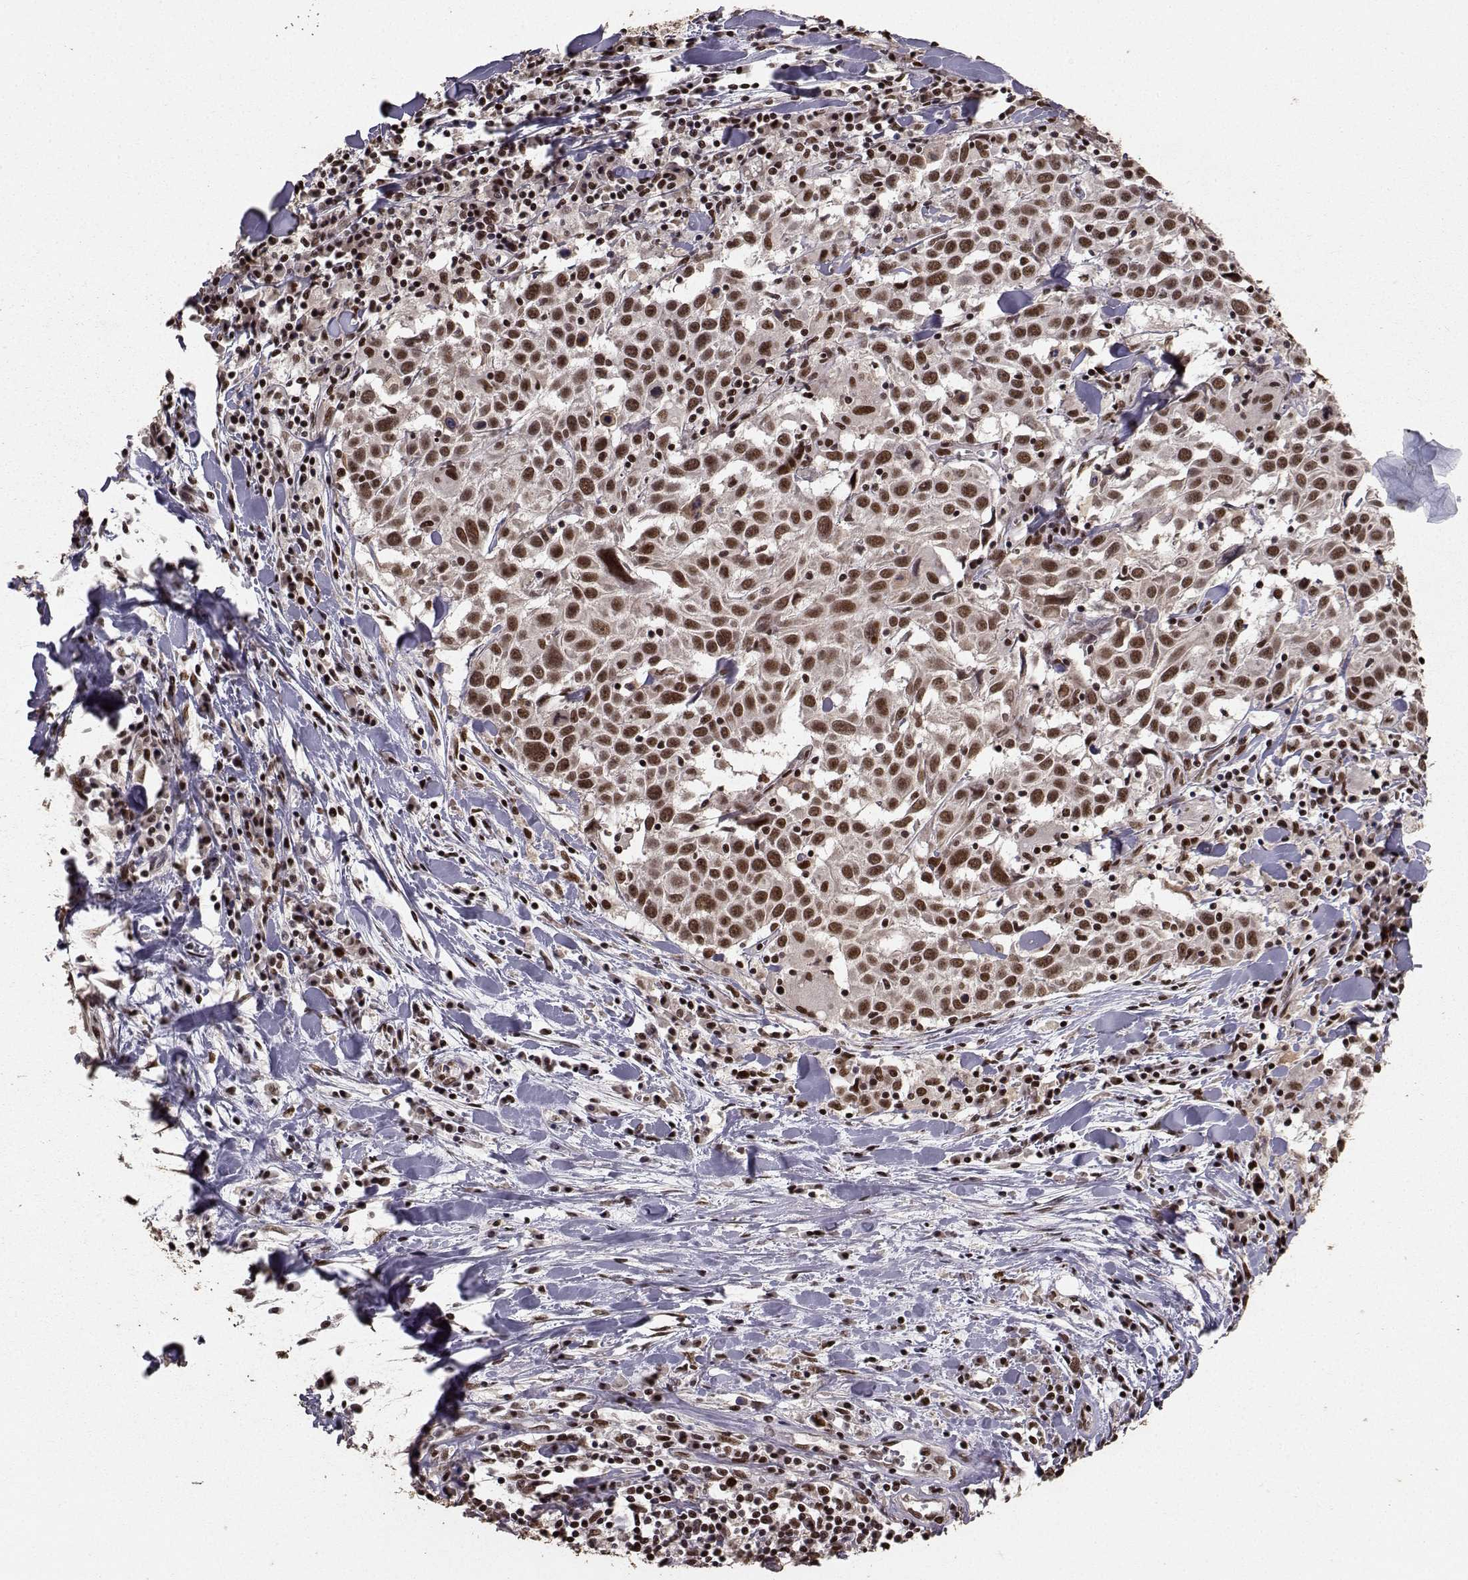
{"staining": {"intensity": "strong", "quantity": ">75%", "location": "cytoplasmic/membranous,nuclear"}, "tissue": "lung cancer", "cell_type": "Tumor cells", "image_type": "cancer", "snomed": [{"axis": "morphology", "description": "Squamous cell carcinoma, NOS"}, {"axis": "topography", "description": "Lung"}], "caption": "There is high levels of strong cytoplasmic/membranous and nuclear staining in tumor cells of lung cancer, as demonstrated by immunohistochemical staining (brown color).", "gene": "SF1", "patient": {"sex": "male", "age": 57}}